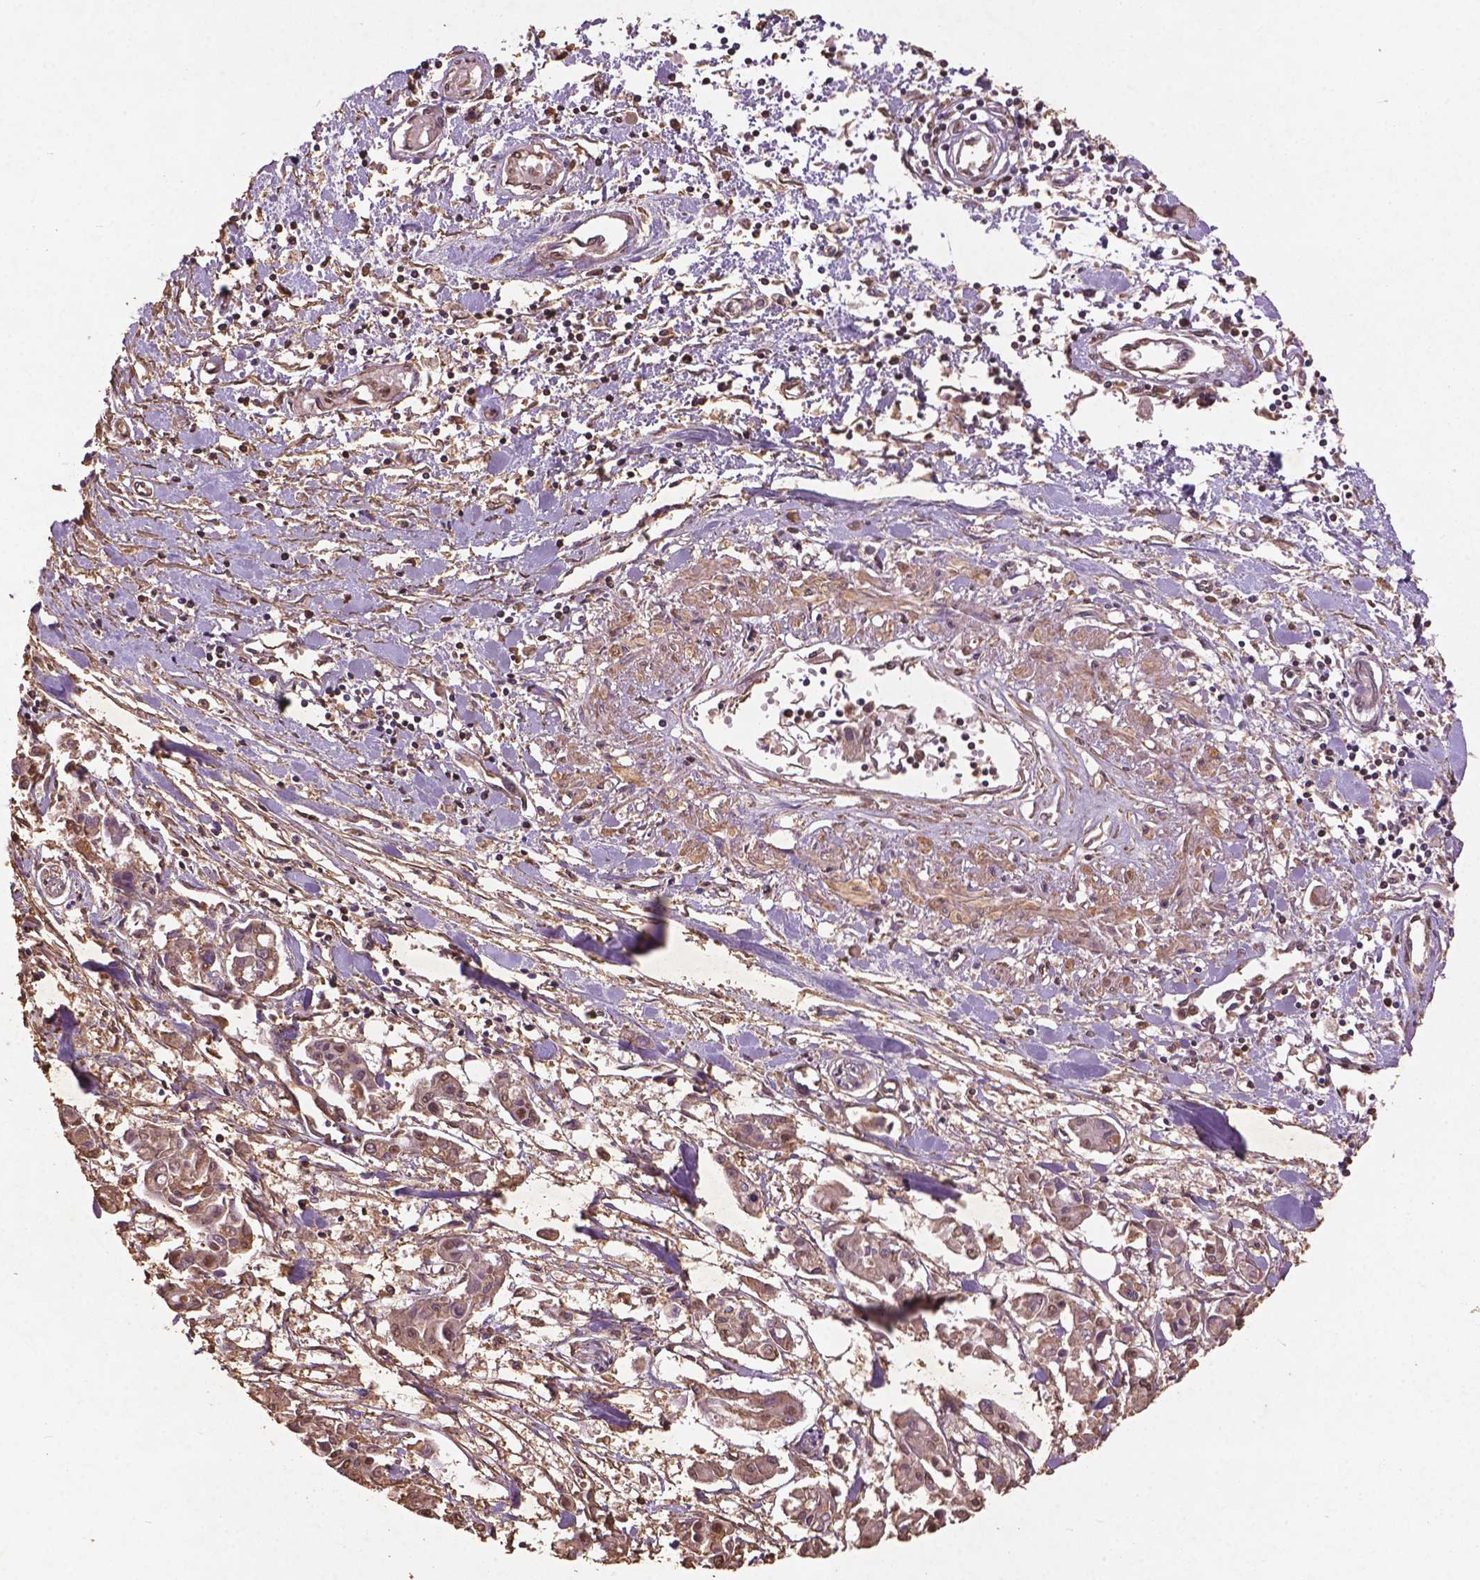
{"staining": {"intensity": "negative", "quantity": "none", "location": "none"}, "tissue": "pancreatic cancer", "cell_type": "Tumor cells", "image_type": "cancer", "snomed": [{"axis": "morphology", "description": "Adenocarcinoma, NOS"}, {"axis": "topography", "description": "Pancreas"}], "caption": "Immunohistochemistry (IHC) of pancreatic cancer reveals no positivity in tumor cells. (Stains: DAB (3,3'-diaminobenzidine) immunohistochemistry (IHC) with hematoxylin counter stain, Microscopy: brightfield microscopy at high magnification).", "gene": "BABAM1", "patient": {"sex": "male", "age": 61}}